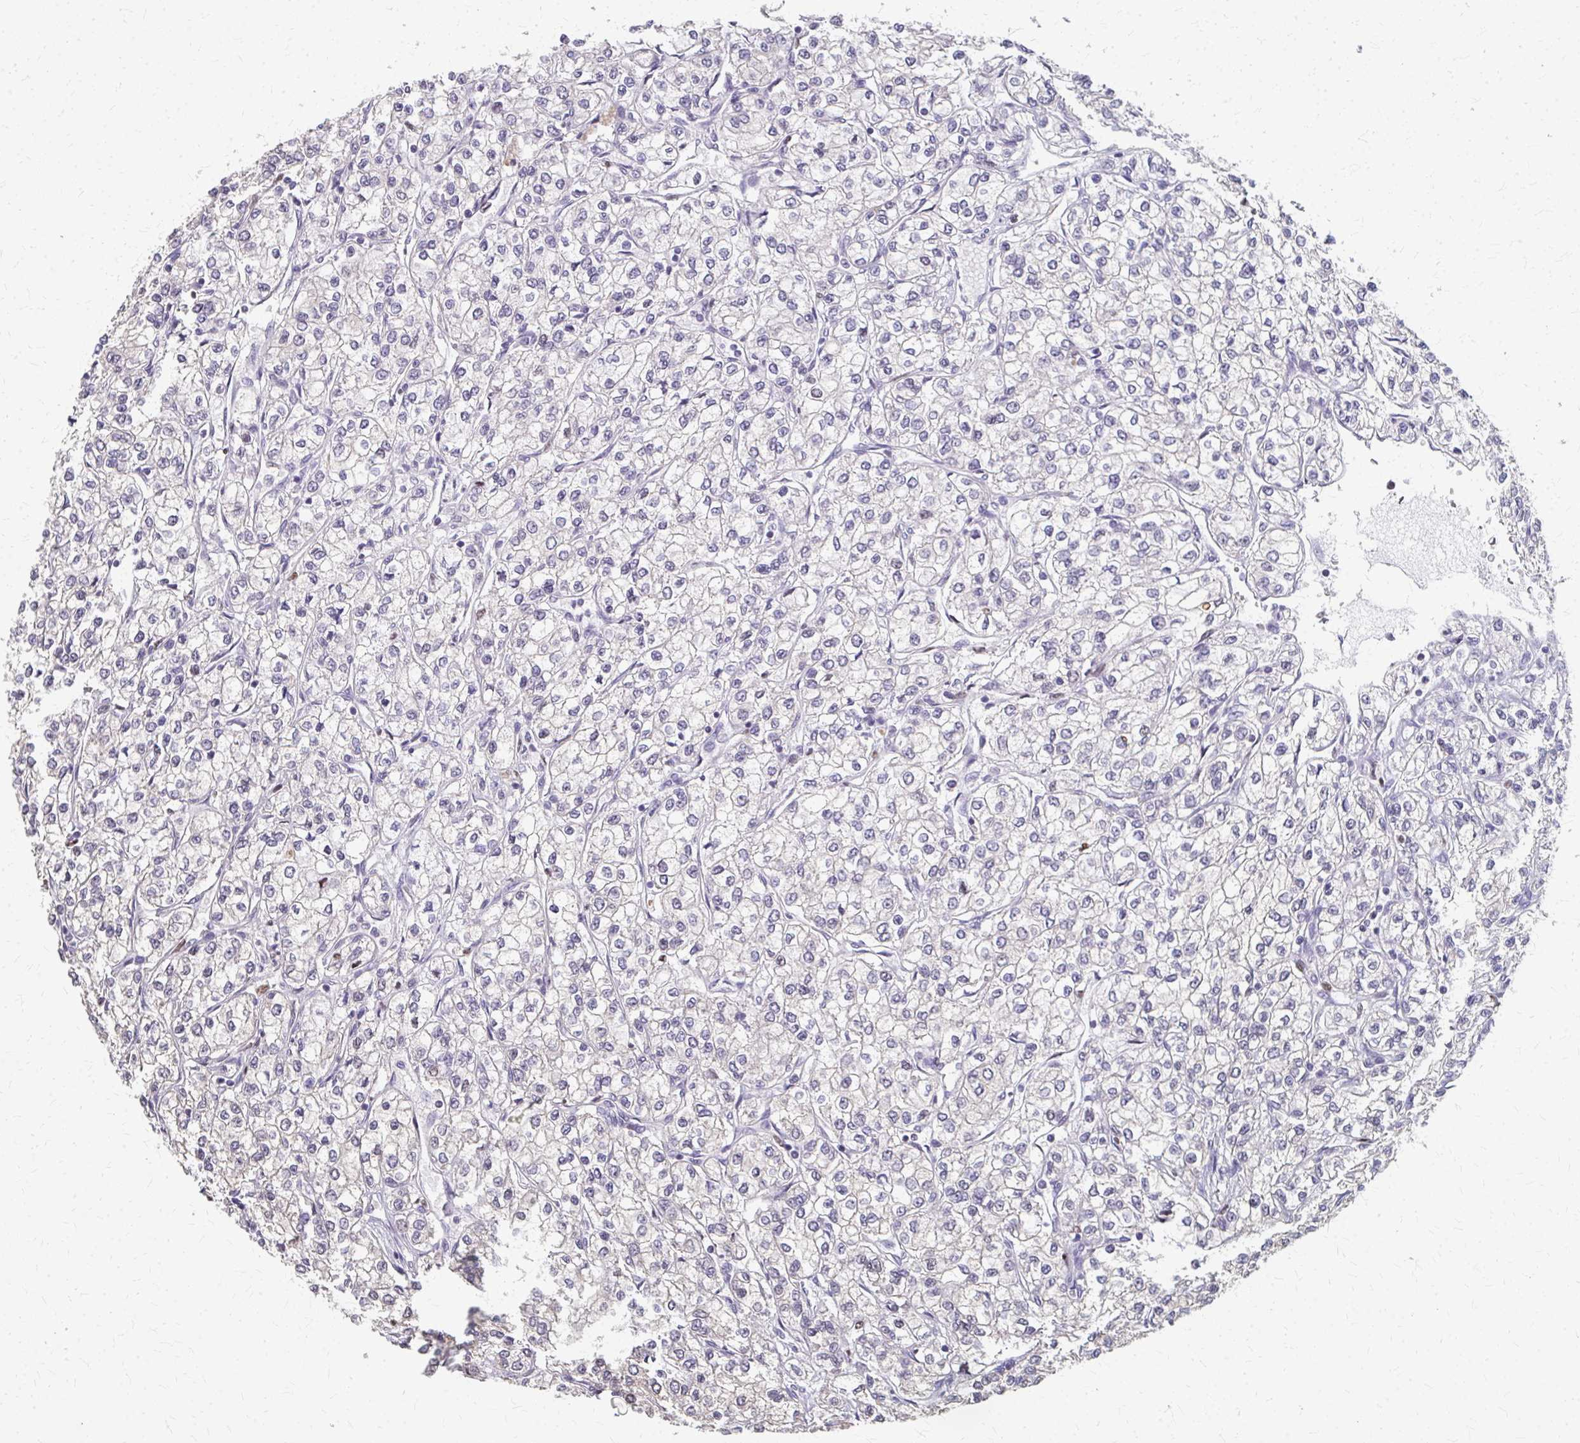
{"staining": {"intensity": "negative", "quantity": "none", "location": "none"}, "tissue": "renal cancer", "cell_type": "Tumor cells", "image_type": "cancer", "snomed": [{"axis": "morphology", "description": "Adenocarcinoma, NOS"}, {"axis": "topography", "description": "Kidney"}], "caption": "Tumor cells are negative for protein expression in human renal cancer (adenocarcinoma).", "gene": "RABGAP1L", "patient": {"sex": "male", "age": 80}}